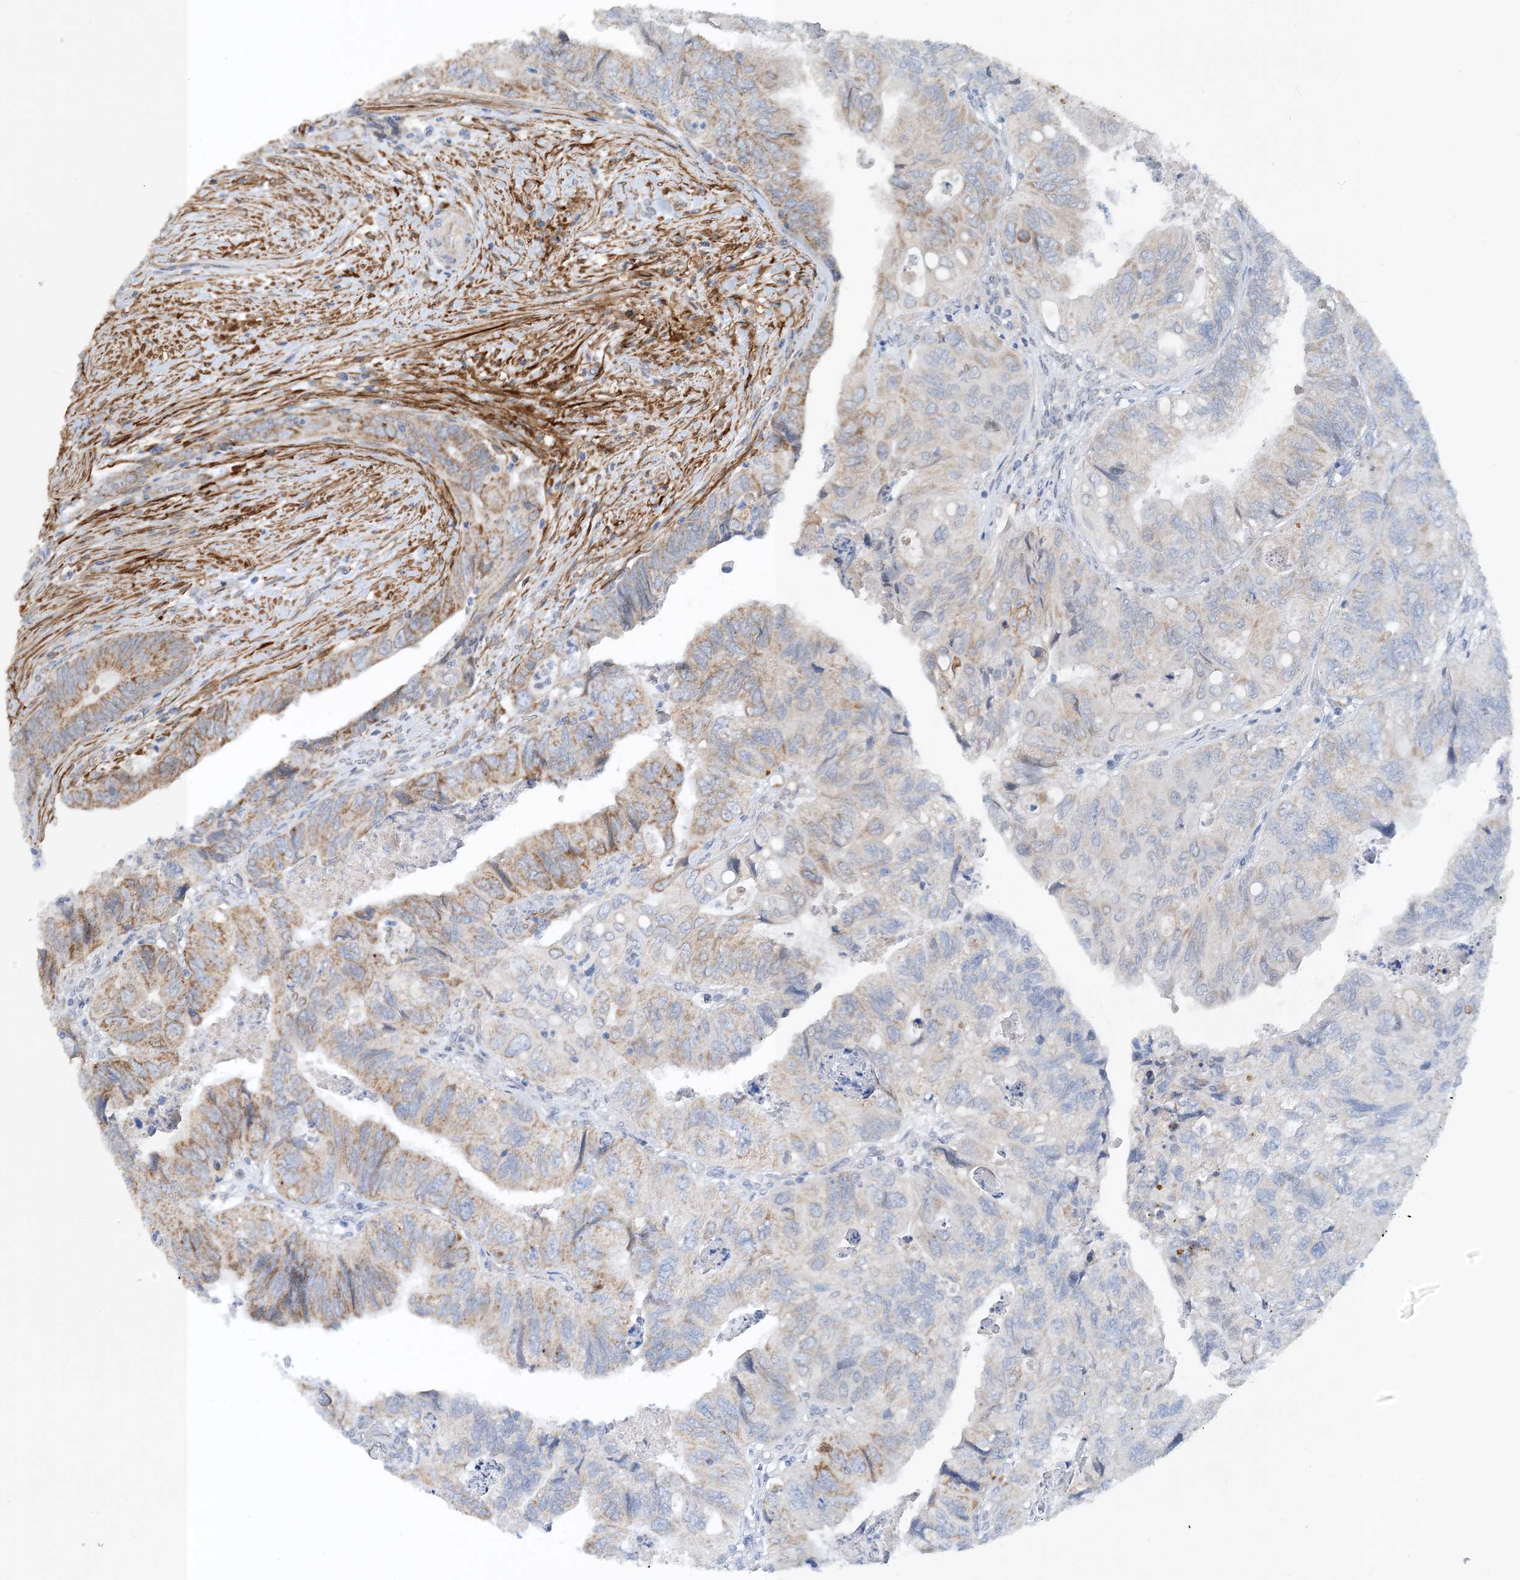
{"staining": {"intensity": "moderate", "quantity": "<25%", "location": "cytoplasmic/membranous"}, "tissue": "colorectal cancer", "cell_type": "Tumor cells", "image_type": "cancer", "snomed": [{"axis": "morphology", "description": "Adenocarcinoma, NOS"}, {"axis": "topography", "description": "Rectum"}], "caption": "This micrograph demonstrates immunohistochemistry (IHC) staining of colorectal cancer (adenocarcinoma), with low moderate cytoplasmic/membranous expression in about <25% of tumor cells.", "gene": "EIF2A", "patient": {"sex": "male", "age": 63}}